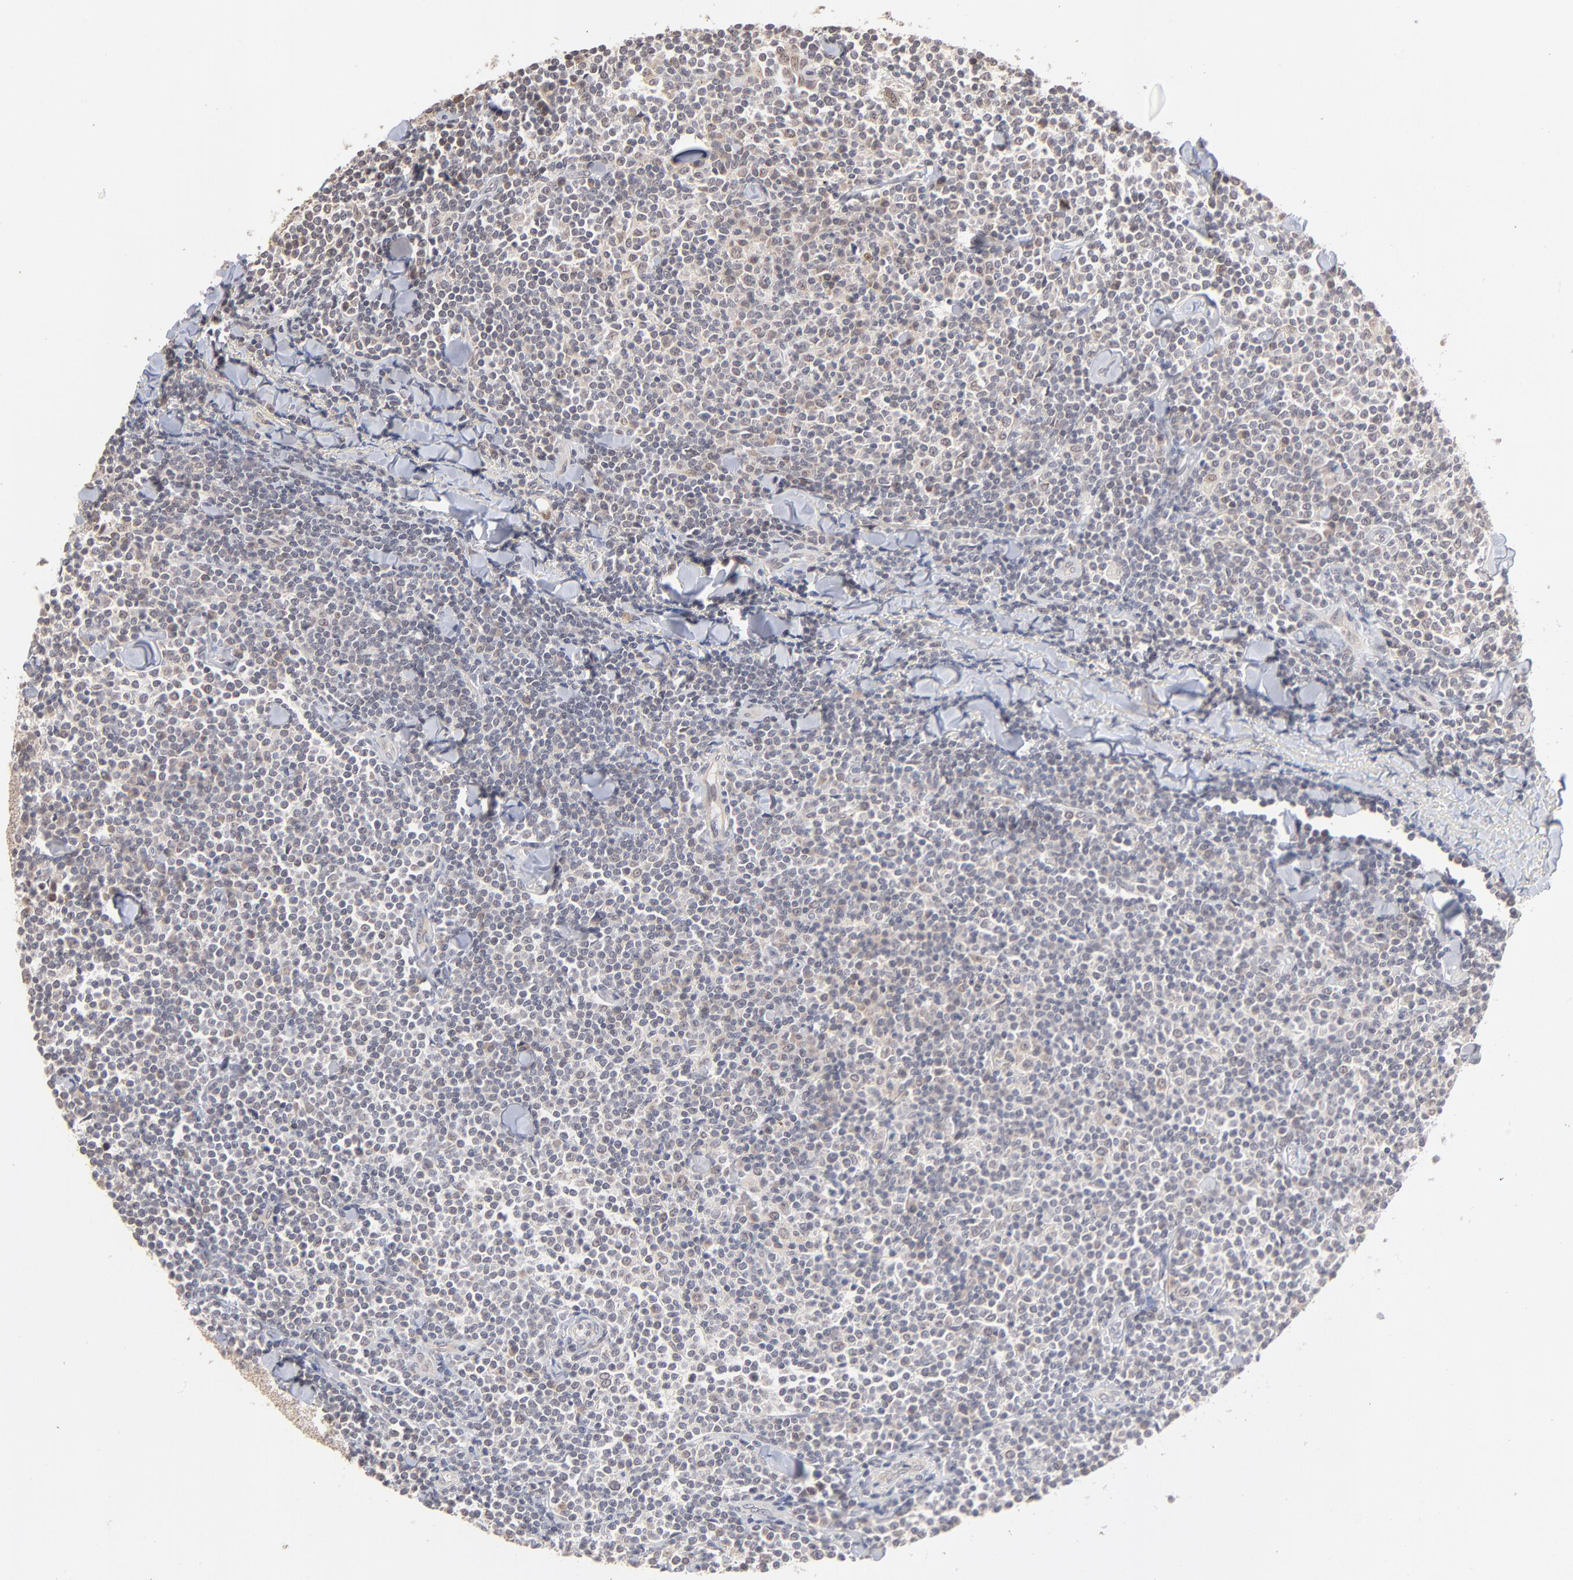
{"staining": {"intensity": "negative", "quantity": "none", "location": "none"}, "tissue": "lymphoma", "cell_type": "Tumor cells", "image_type": "cancer", "snomed": [{"axis": "morphology", "description": "Malignant lymphoma, non-Hodgkin's type, Low grade"}, {"axis": "topography", "description": "Soft tissue"}], "caption": "The image exhibits no significant expression in tumor cells of malignant lymphoma, non-Hodgkin's type (low-grade). (DAB IHC with hematoxylin counter stain).", "gene": "MSL2", "patient": {"sex": "male", "age": 92}}